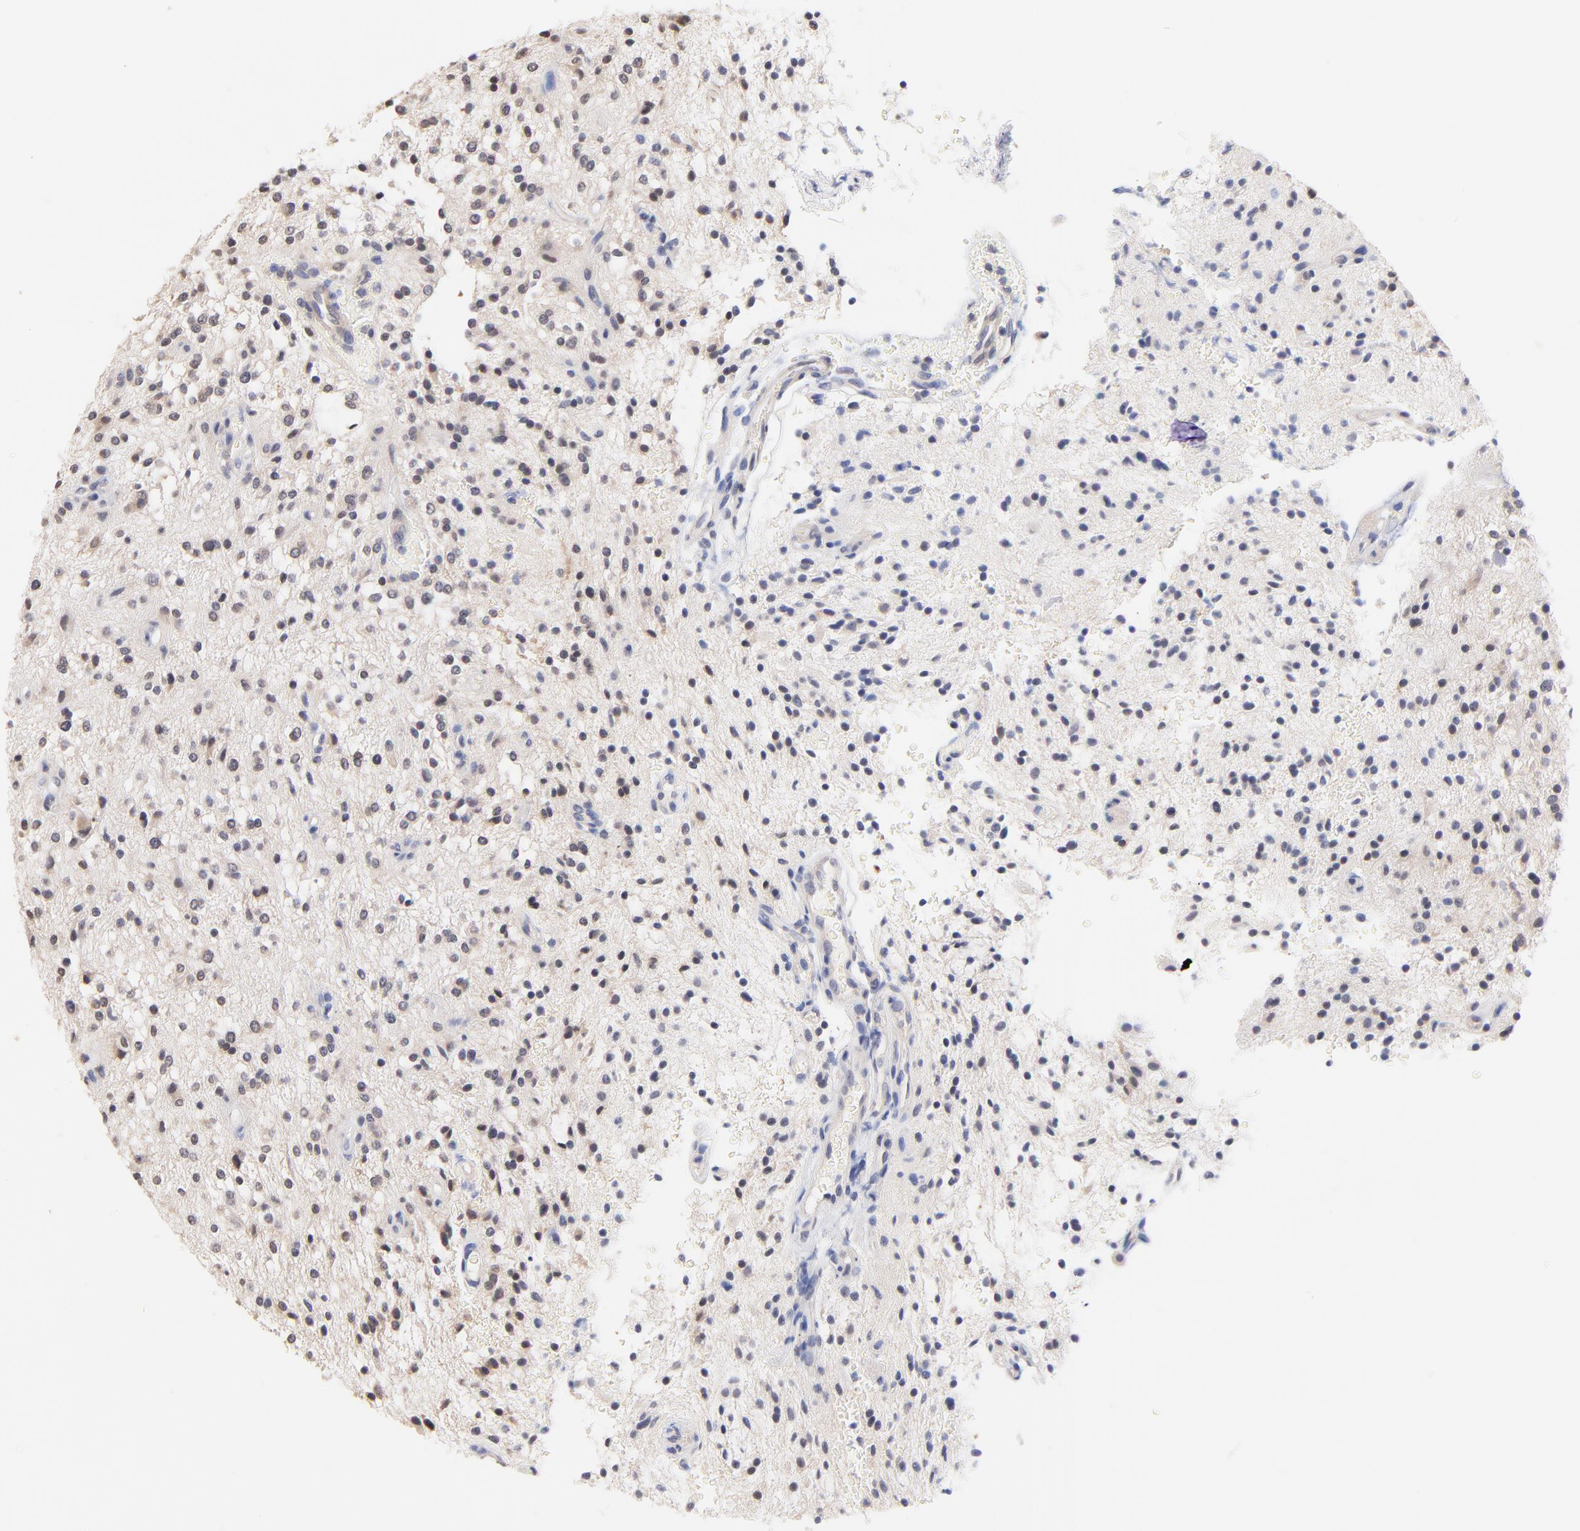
{"staining": {"intensity": "negative", "quantity": "none", "location": "none"}, "tissue": "glioma", "cell_type": "Tumor cells", "image_type": "cancer", "snomed": [{"axis": "morphology", "description": "Glioma, malignant, NOS"}, {"axis": "topography", "description": "Cerebellum"}], "caption": "The photomicrograph exhibits no staining of tumor cells in glioma.", "gene": "RIBC2", "patient": {"sex": "female", "age": 10}}